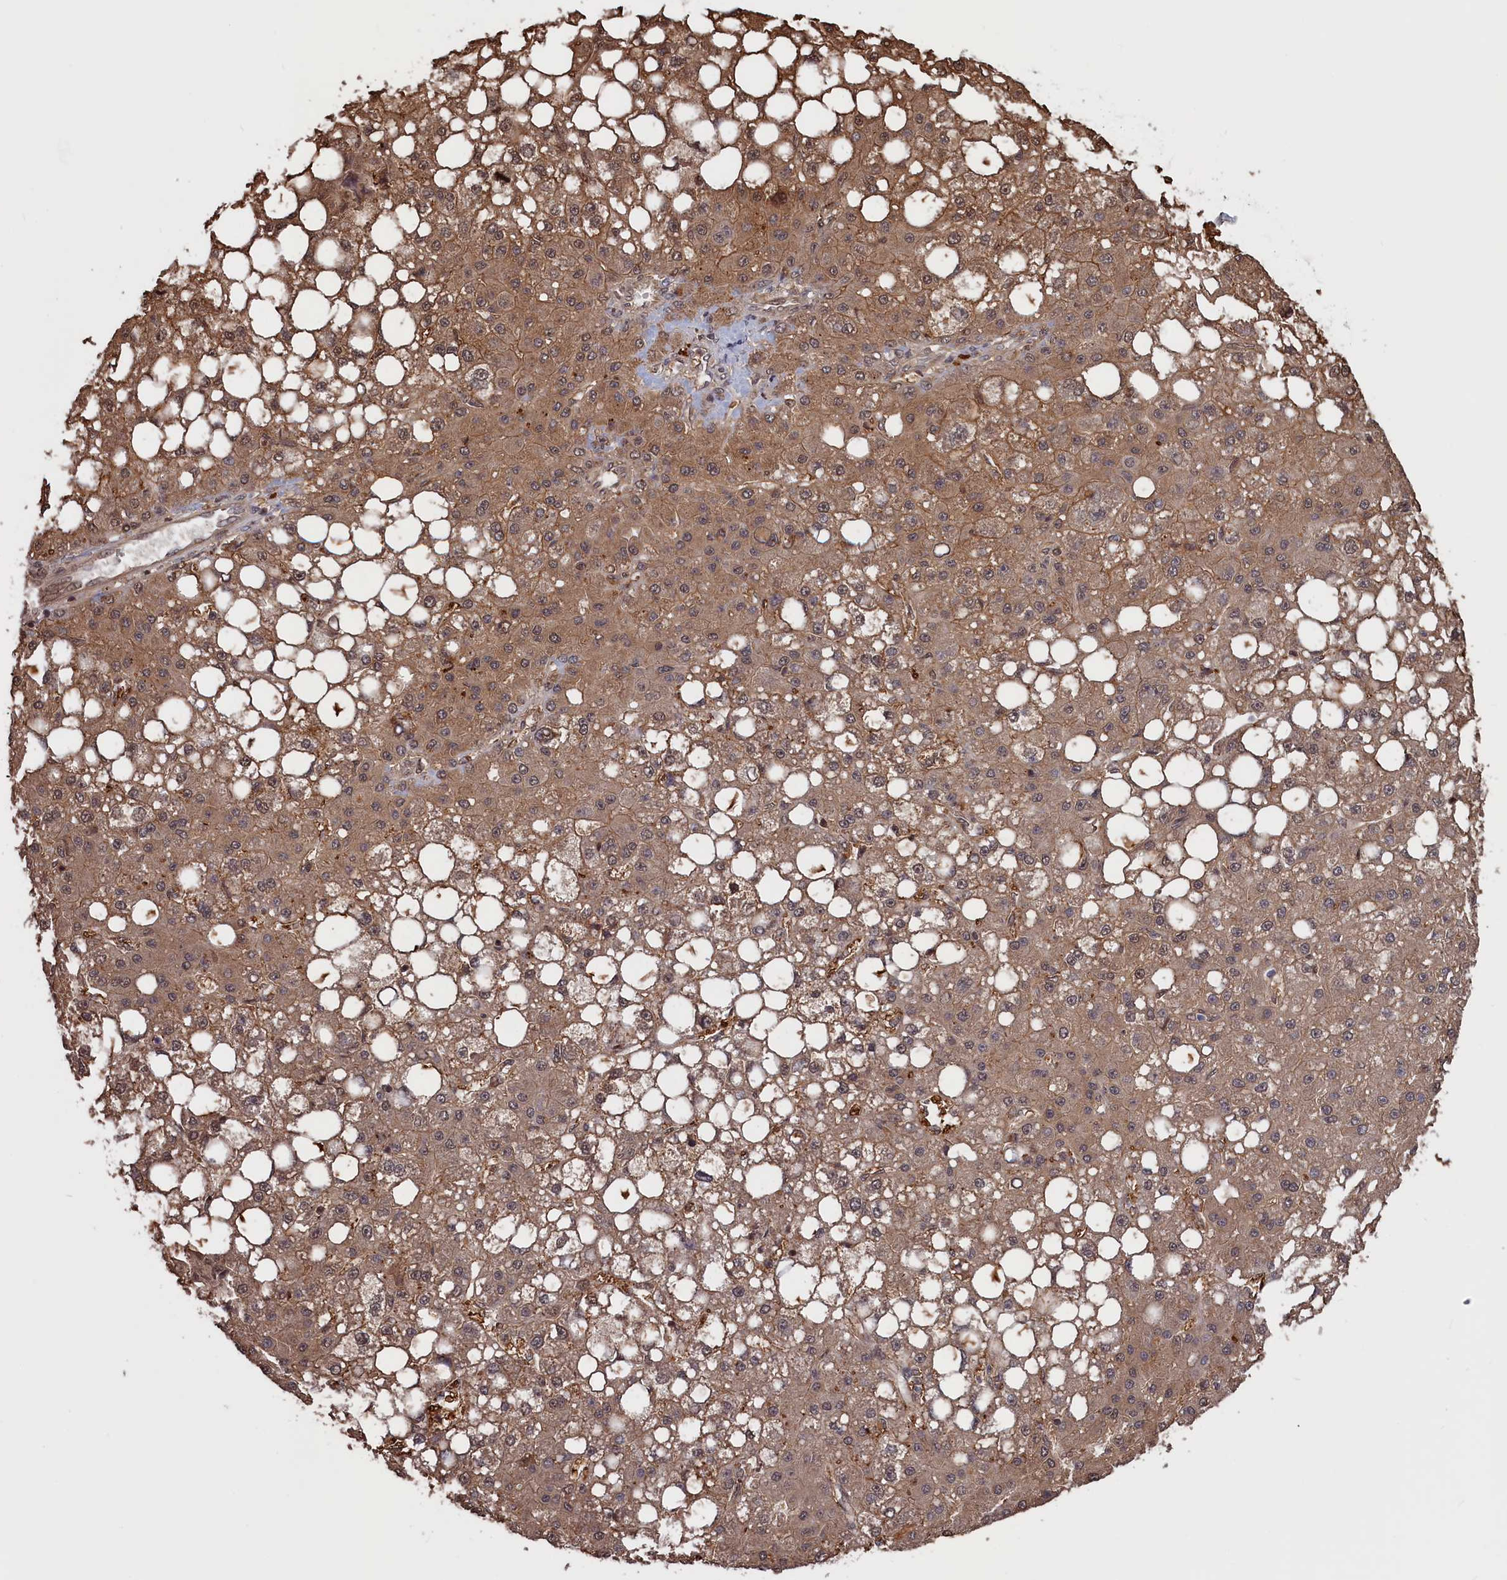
{"staining": {"intensity": "moderate", "quantity": ">75%", "location": "cytoplasmic/membranous"}, "tissue": "liver cancer", "cell_type": "Tumor cells", "image_type": "cancer", "snomed": [{"axis": "morphology", "description": "Carcinoma, Hepatocellular, NOS"}, {"axis": "topography", "description": "Liver"}], "caption": "Tumor cells exhibit medium levels of moderate cytoplasmic/membranous staining in approximately >75% of cells in human liver cancer.", "gene": "PLP2", "patient": {"sex": "male", "age": 67}}